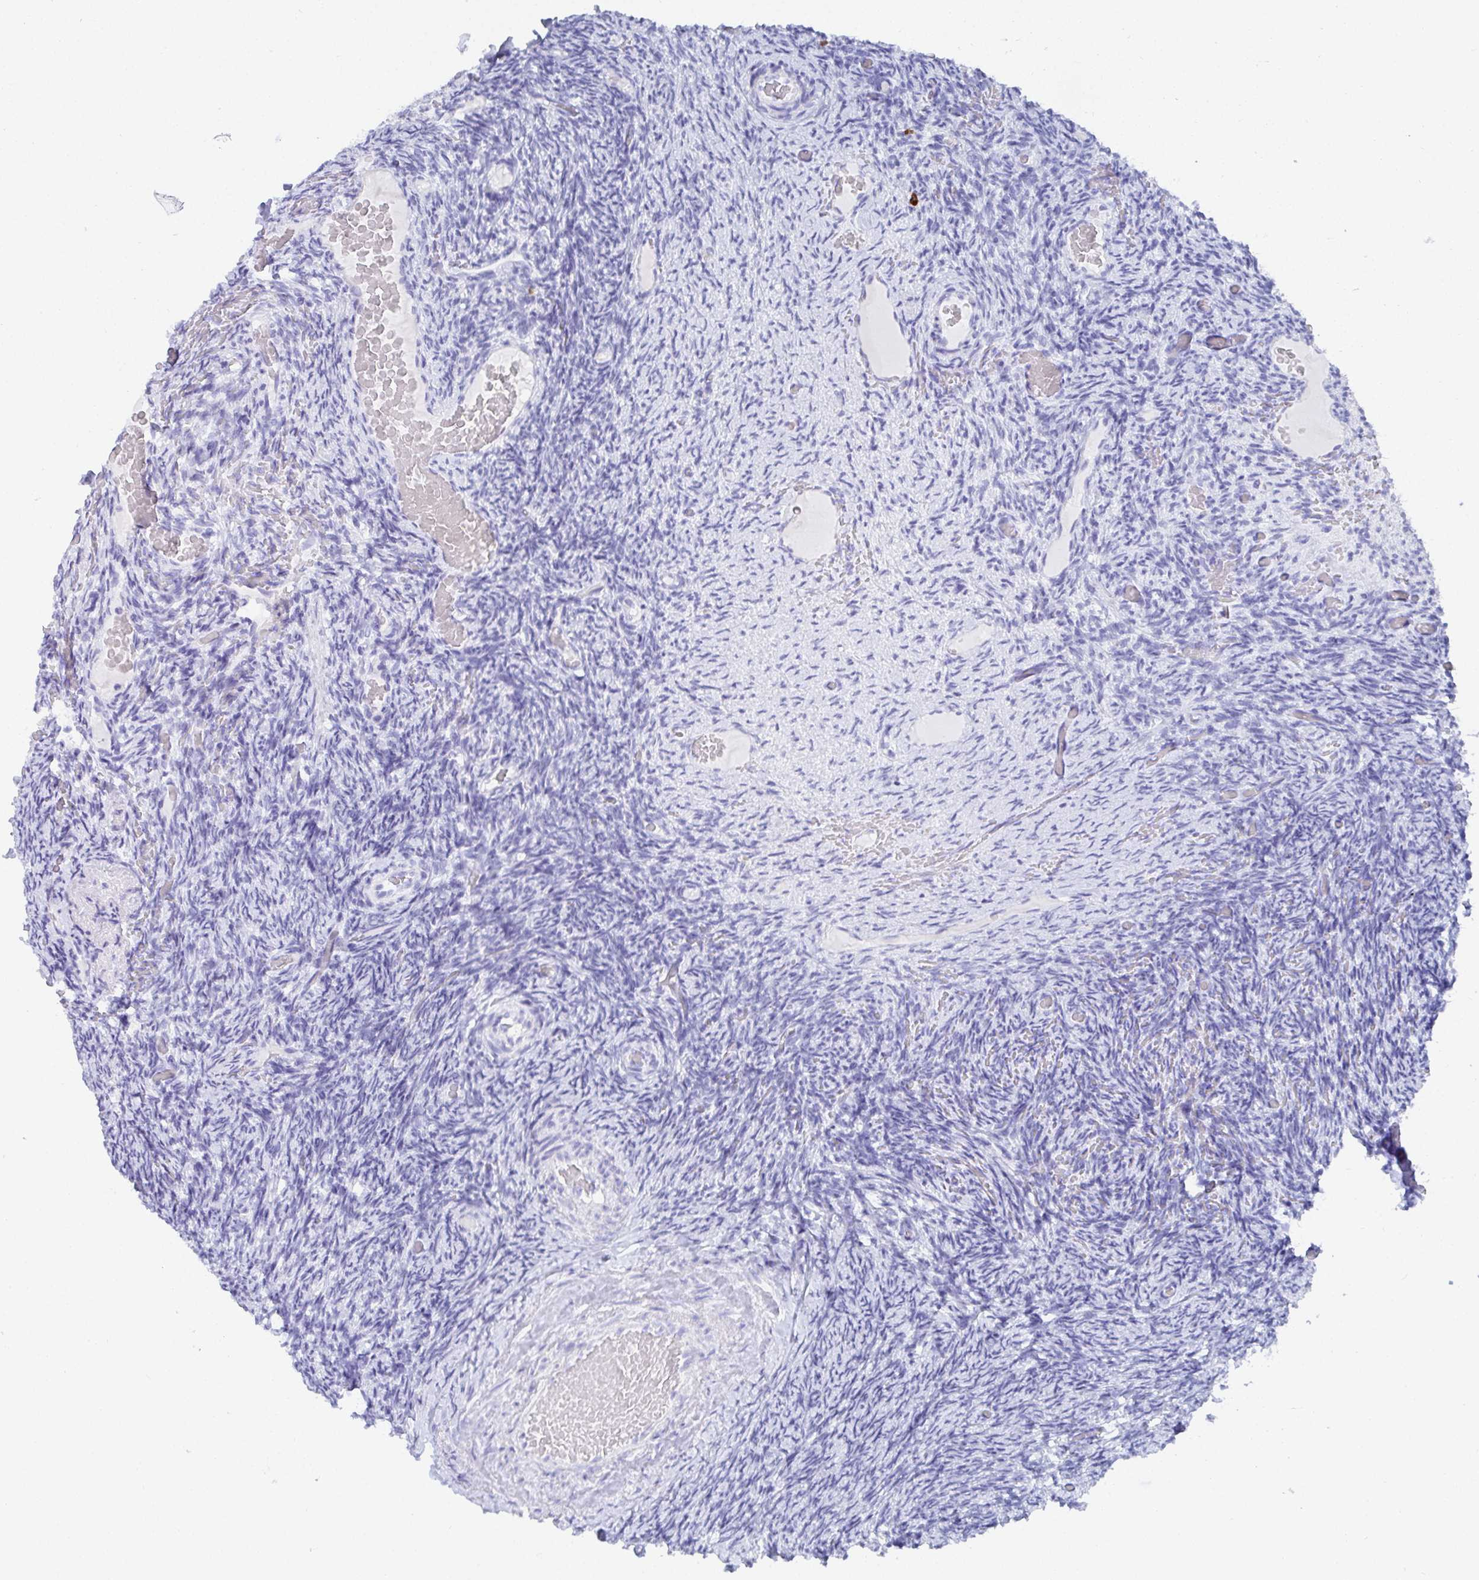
{"staining": {"intensity": "negative", "quantity": "none", "location": "none"}, "tissue": "ovary", "cell_type": "Ovarian stroma cells", "image_type": "normal", "snomed": [{"axis": "morphology", "description": "Normal tissue, NOS"}, {"axis": "topography", "description": "Ovary"}], "caption": "Immunohistochemical staining of benign human ovary exhibits no significant positivity in ovarian stroma cells.", "gene": "GRIA1", "patient": {"sex": "female", "age": 34}}